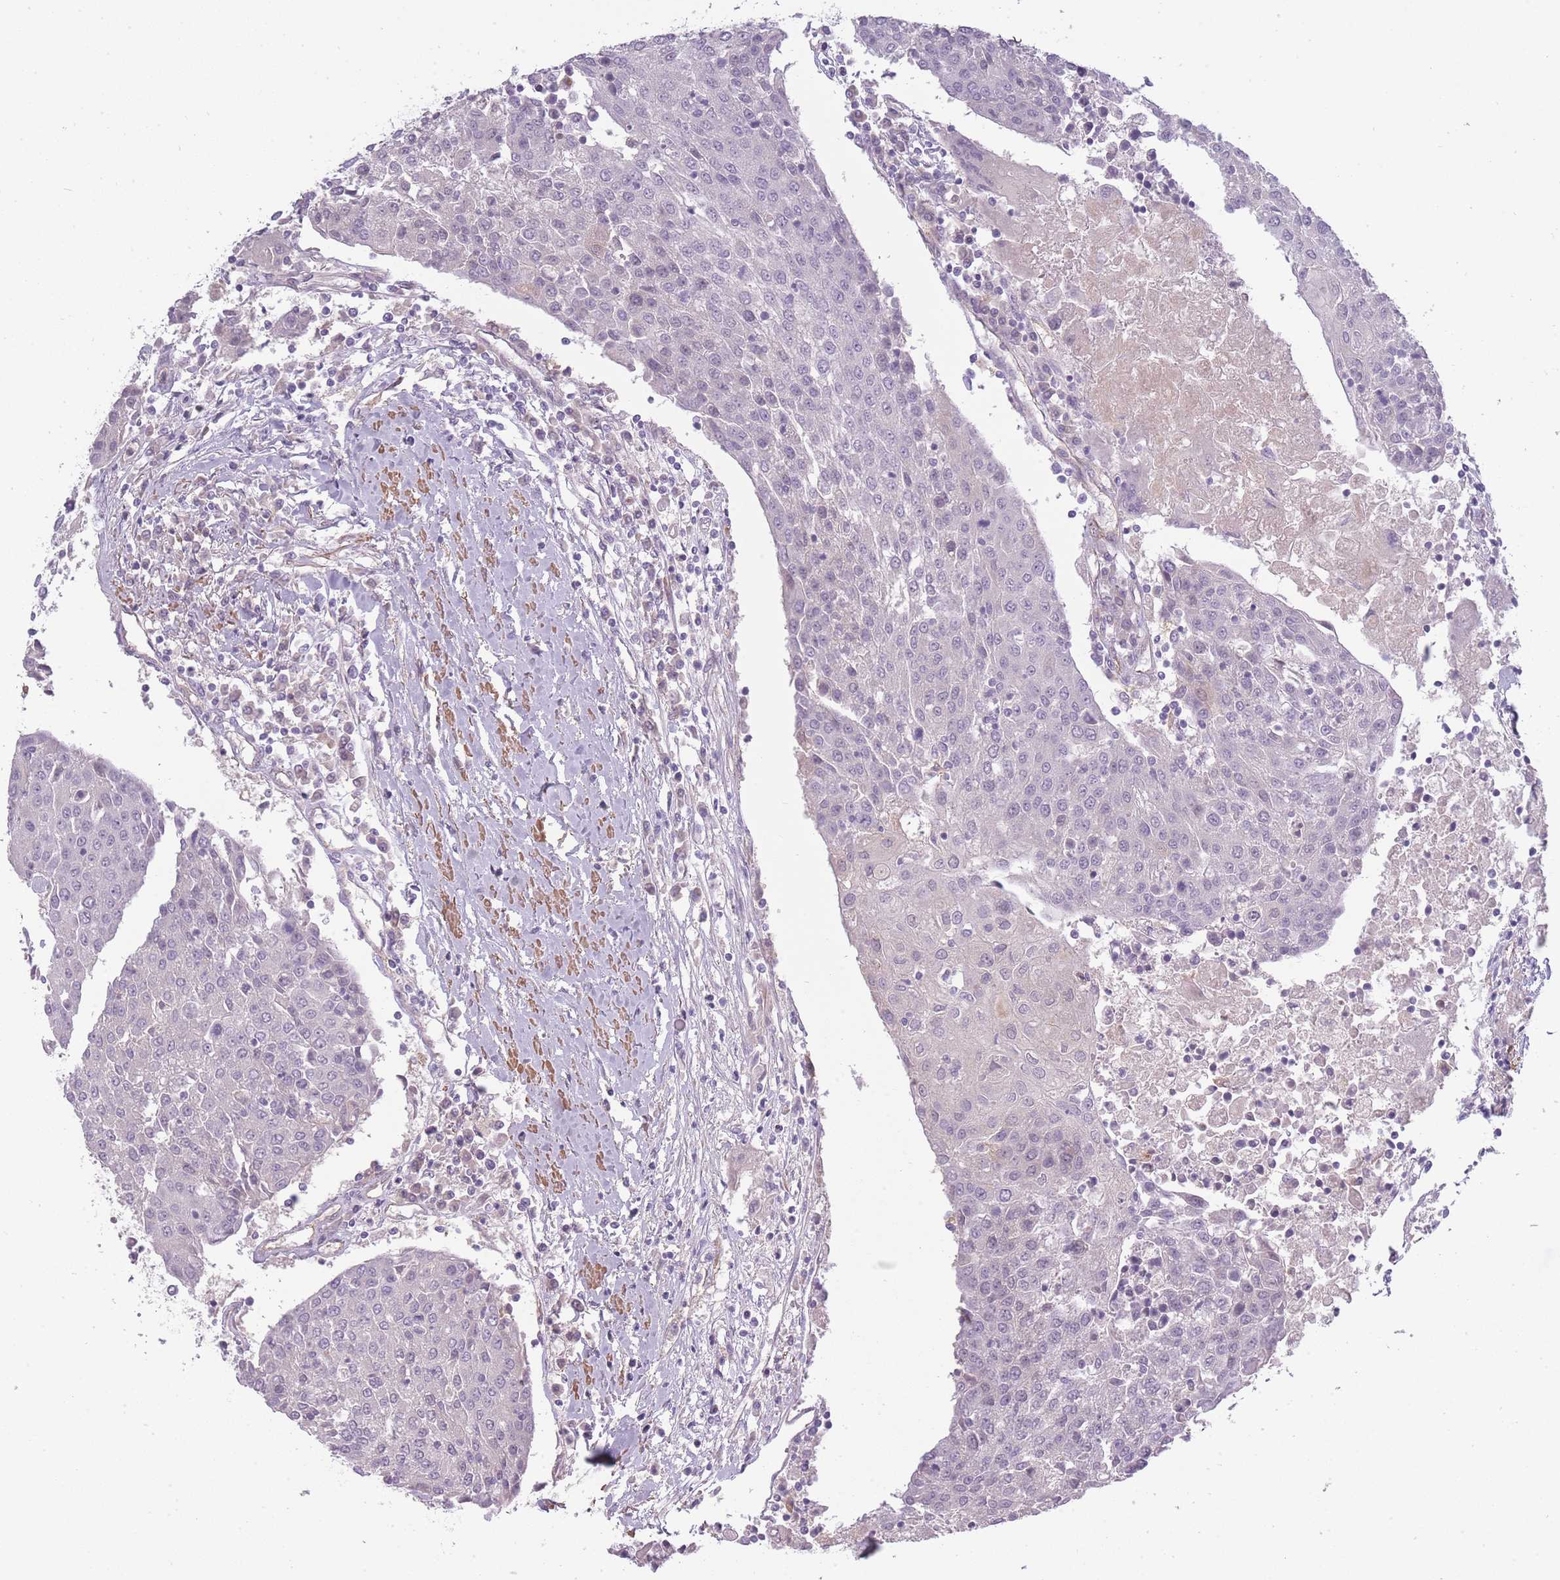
{"staining": {"intensity": "negative", "quantity": "none", "location": "none"}, "tissue": "urothelial cancer", "cell_type": "Tumor cells", "image_type": "cancer", "snomed": [{"axis": "morphology", "description": "Urothelial carcinoma, High grade"}, {"axis": "topography", "description": "Urinary bladder"}], "caption": "This is an immunohistochemistry histopathology image of human high-grade urothelial carcinoma. There is no staining in tumor cells.", "gene": "SLC8A2", "patient": {"sex": "female", "age": 85}}